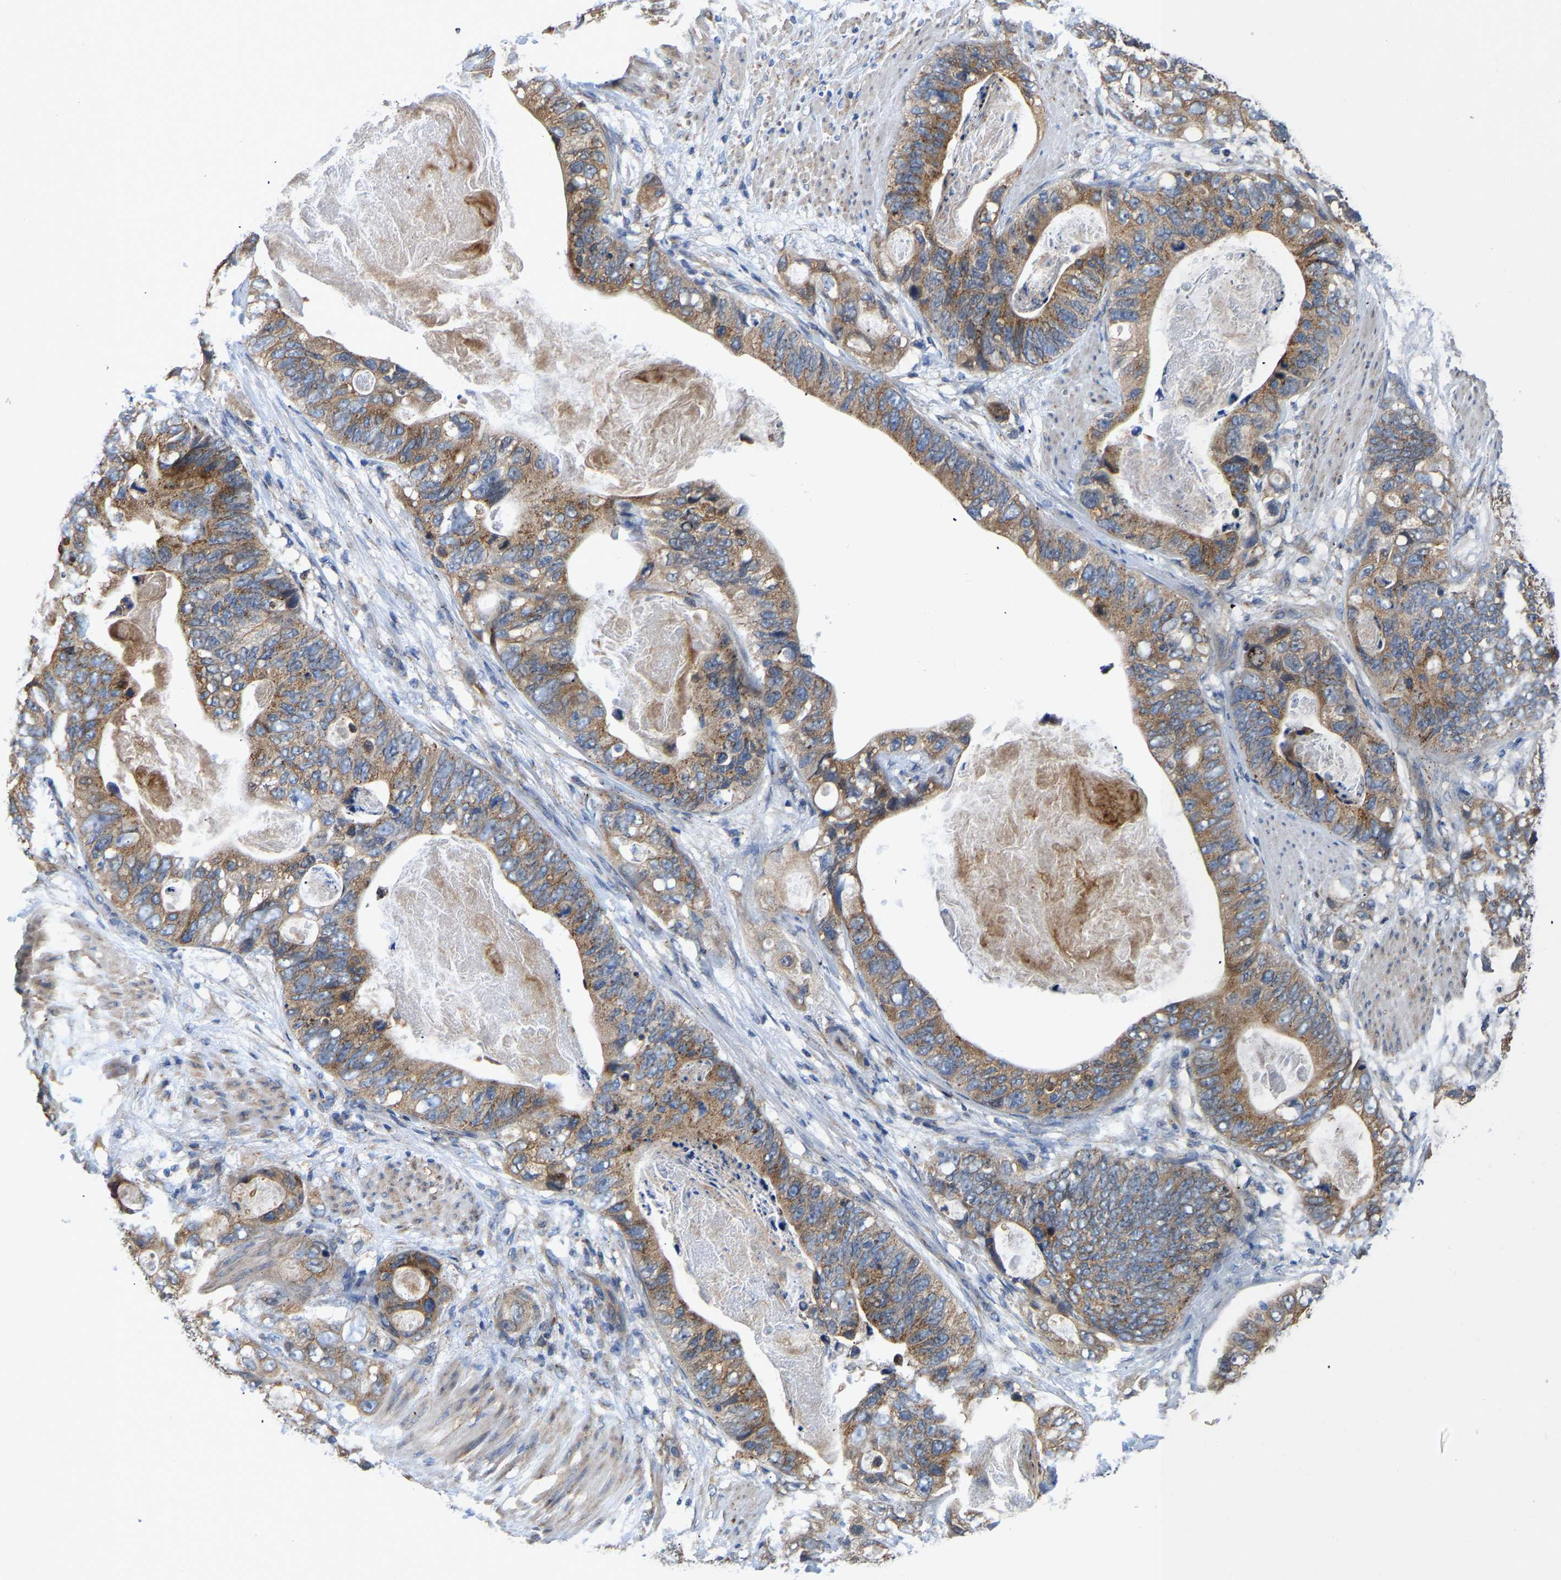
{"staining": {"intensity": "moderate", "quantity": ">75%", "location": "cytoplasmic/membranous"}, "tissue": "stomach cancer", "cell_type": "Tumor cells", "image_type": "cancer", "snomed": [{"axis": "morphology", "description": "Adenocarcinoma, NOS"}, {"axis": "topography", "description": "Stomach"}], "caption": "The histopathology image demonstrates a brown stain indicating the presence of a protein in the cytoplasmic/membranous of tumor cells in stomach cancer. (Stains: DAB in brown, nuclei in blue, Microscopy: brightfield microscopy at high magnification).", "gene": "ARL6IP5", "patient": {"sex": "female", "age": 89}}